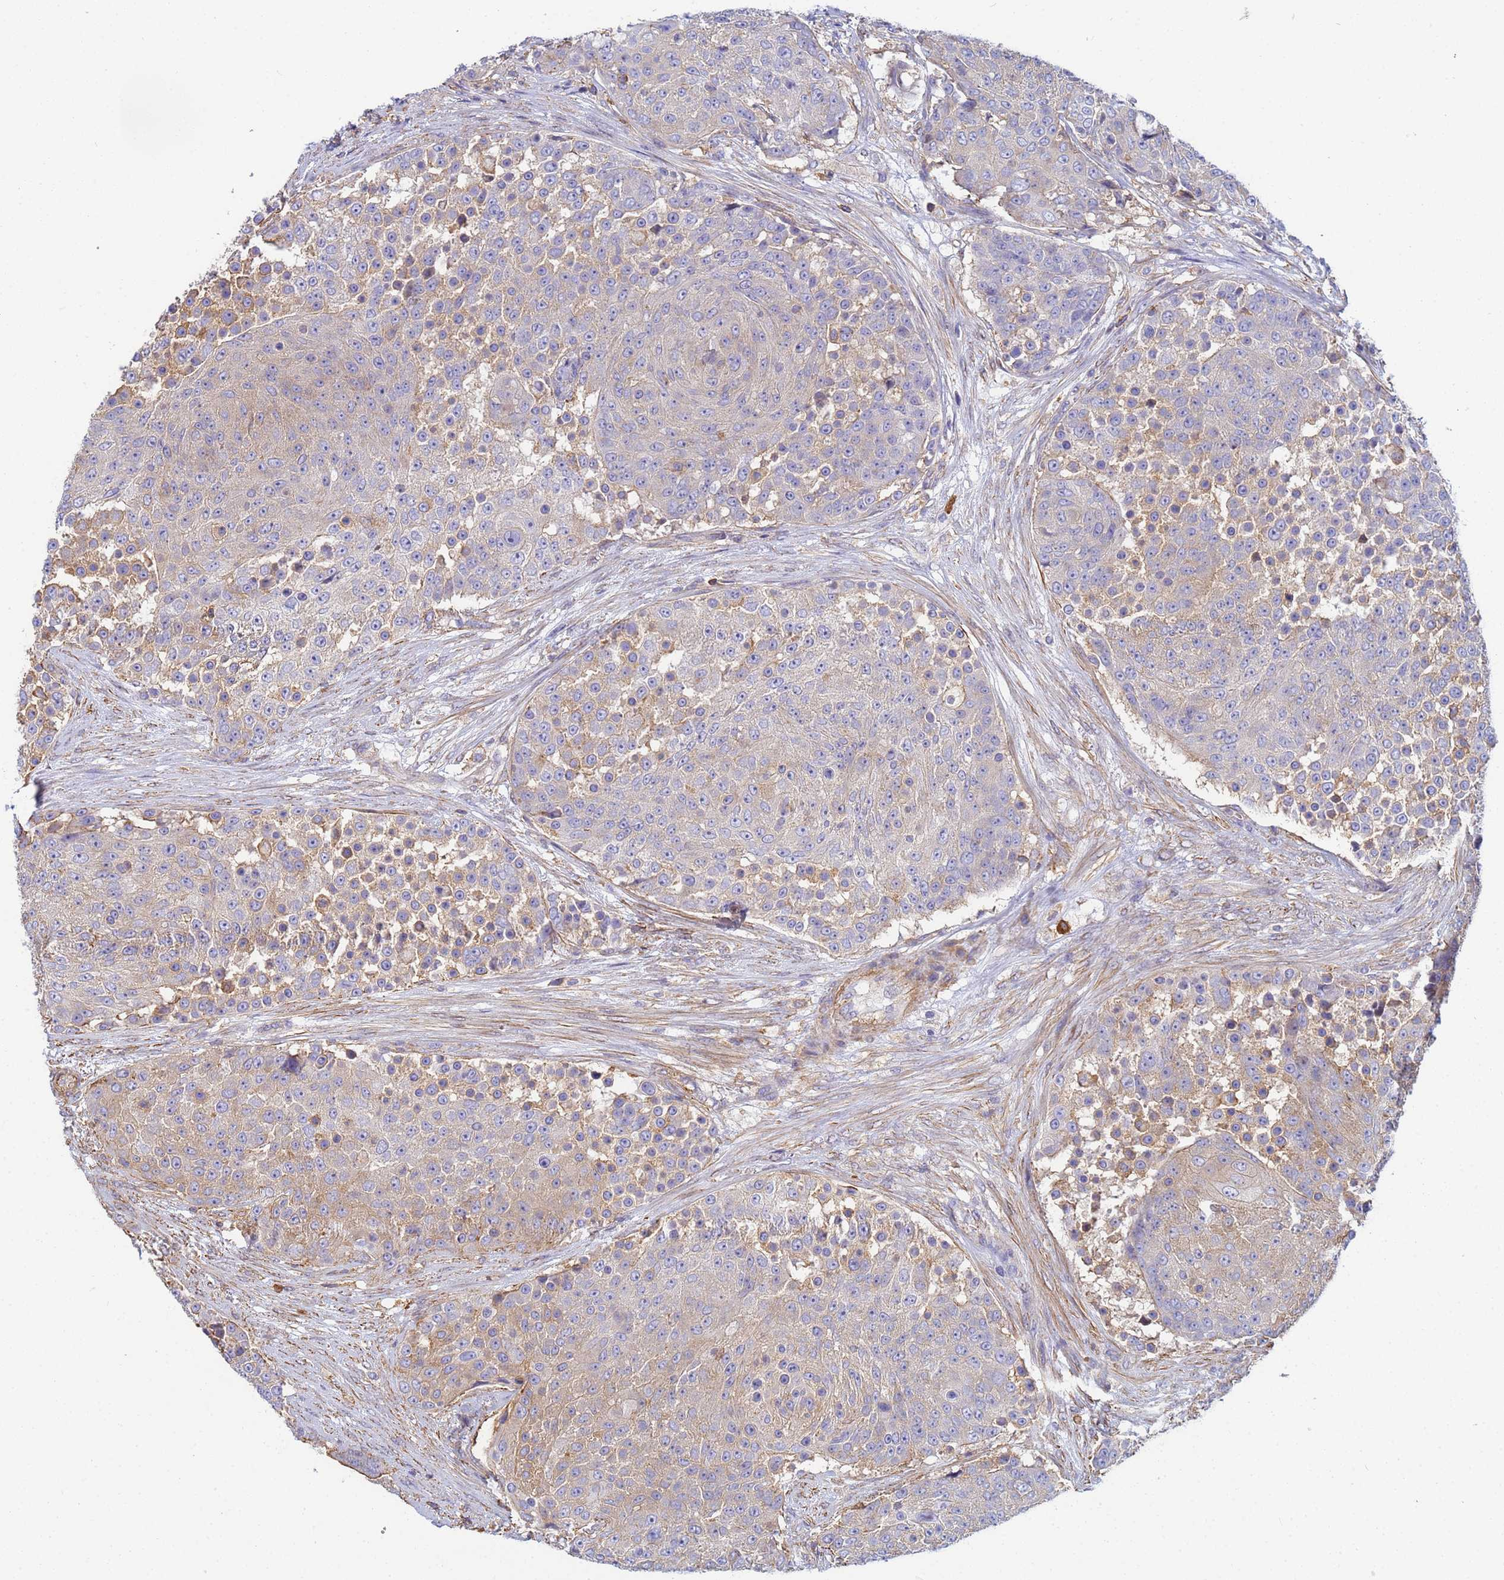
{"staining": {"intensity": "moderate", "quantity": "<25%", "location": "cytoplasmic/membranous"}, "tissue": "urothelial cancer", "cell_type": "Tumor cells", "image_type": "cancer", "snomed": [{"axis": "morphology", "description": "Urothelial carcinoma, High grade"}, {"axis": "topography", "description": "Urinary bladder"}], "caption": "A brown stain labels moderate cytoplasmic/membranous expression of a protein in human urothelial carcinoma (high-grade) tumor cells.", "gene": "ZNG1B", "patient": {"sex": "female", "age": 63}}